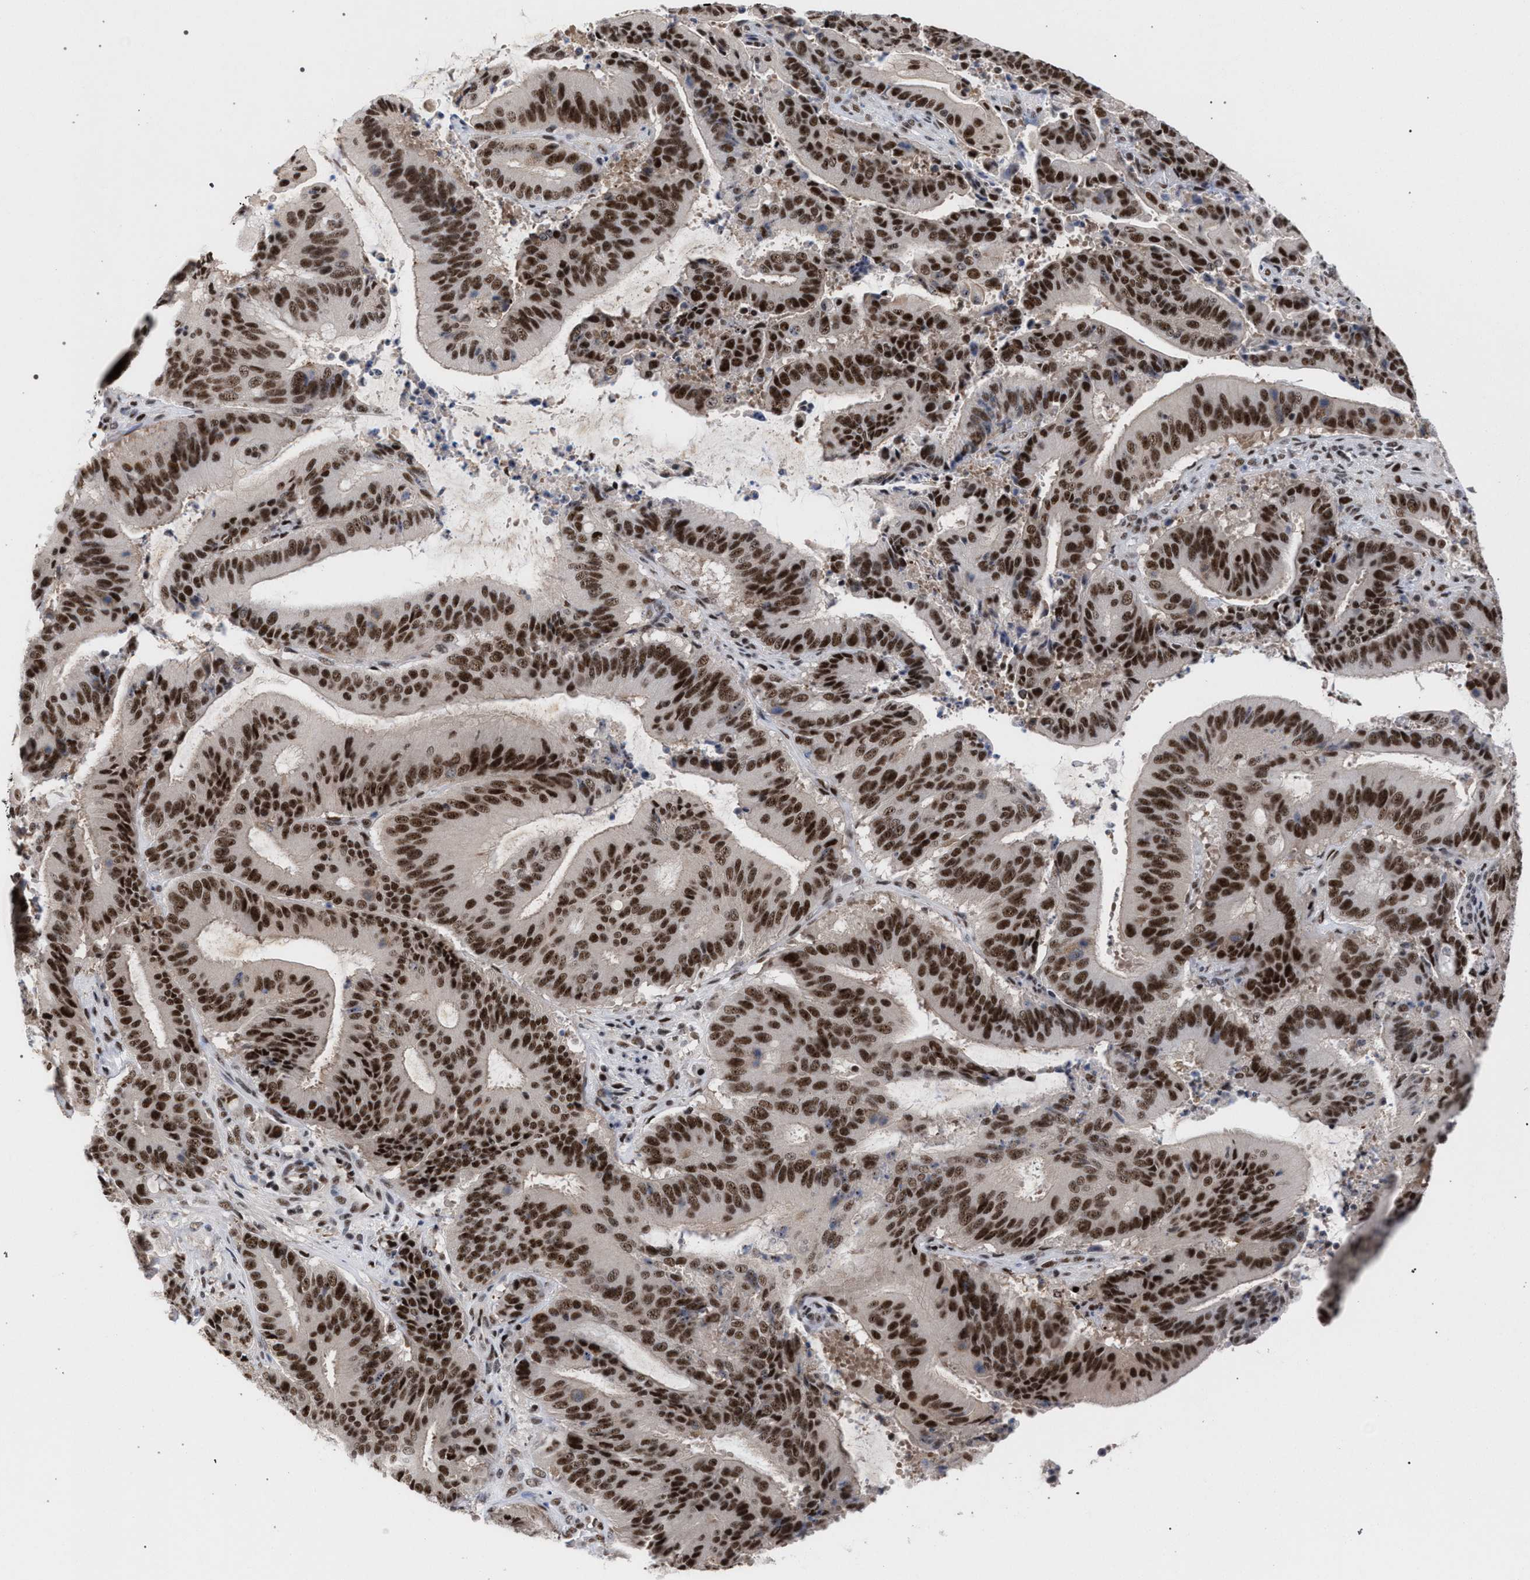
{"staining": {"intensity": "strong", "quantity": ">75%", "location": "nuclear"}, "tissue": "liver cancer", "cell_type": "Tumor cells", "image_type": "cancer", "snomed": [{"axis": "morphology", "description": "Normal tissue, NOS"}, {"axis": "morphology", "description": "Cholangiocarcinoma"}, {"axis": "topography", "description": "Liver"}, {"axis": "topography", "description": "Peripheral nerve tissue"}], "caption": "There is high levels of strong nuclear staining in tumor cells of liver cancer, as demonstrated by immunohistochemical staining (brown color).", "gene": "SCAF4", "patient": {"sex": "female", "age": 73}}